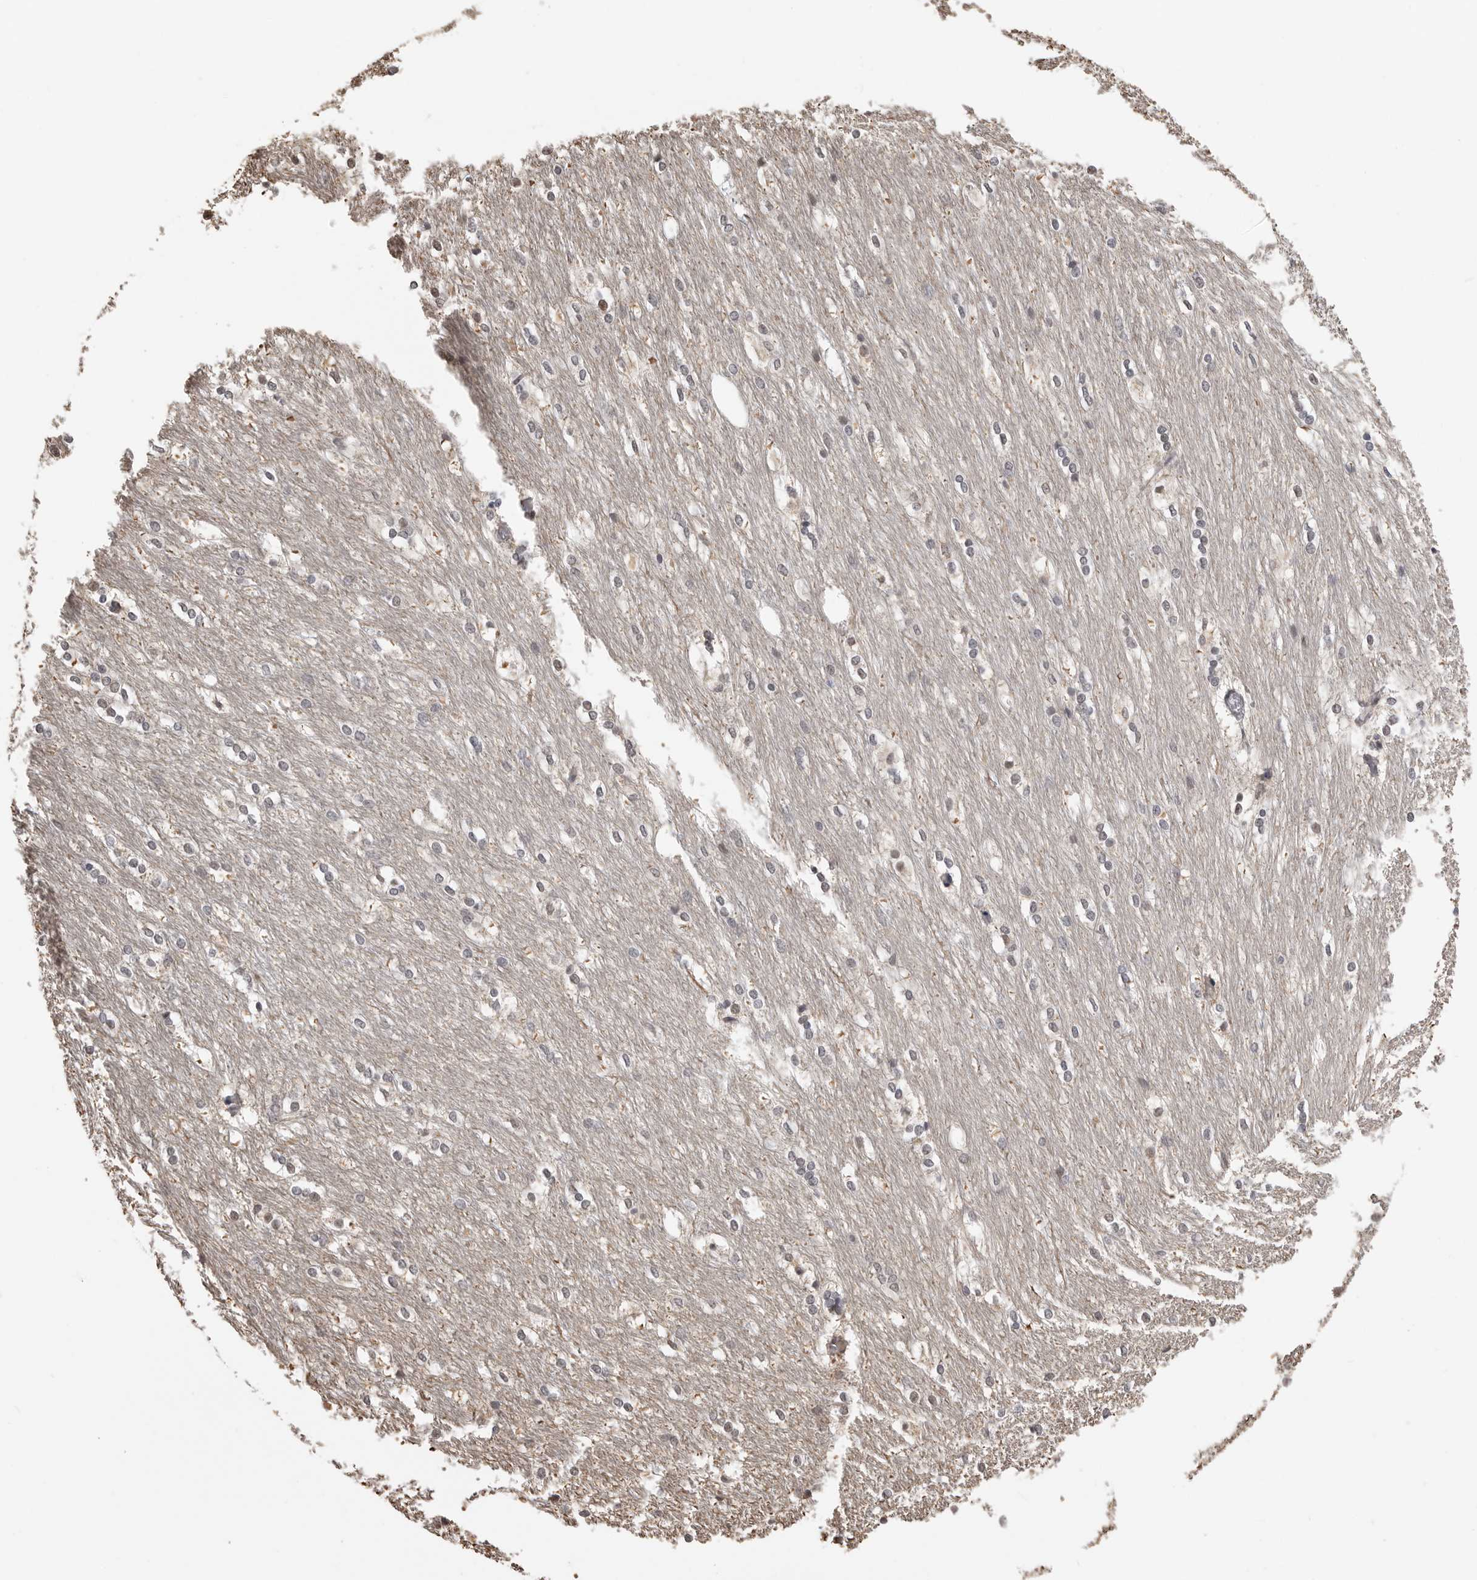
{"staining": {"intensity": "negative", "quantity": "none", "location": "none"}, "tissue": "caudate", "cell_type": "Glial cells", "image_type": "normal", "snomed": [{"axis": "morphology", "description": "Normal tissue, NOS"}, {"axis": "topography", "description": "Lateral ventricle wall"}], "caption": "The immunohistochemistry (IHC) image has no significant positivity in glial cells of caudate.", "gene": "SMARCC1", "patient": {"sex": "female", "age": 19}}